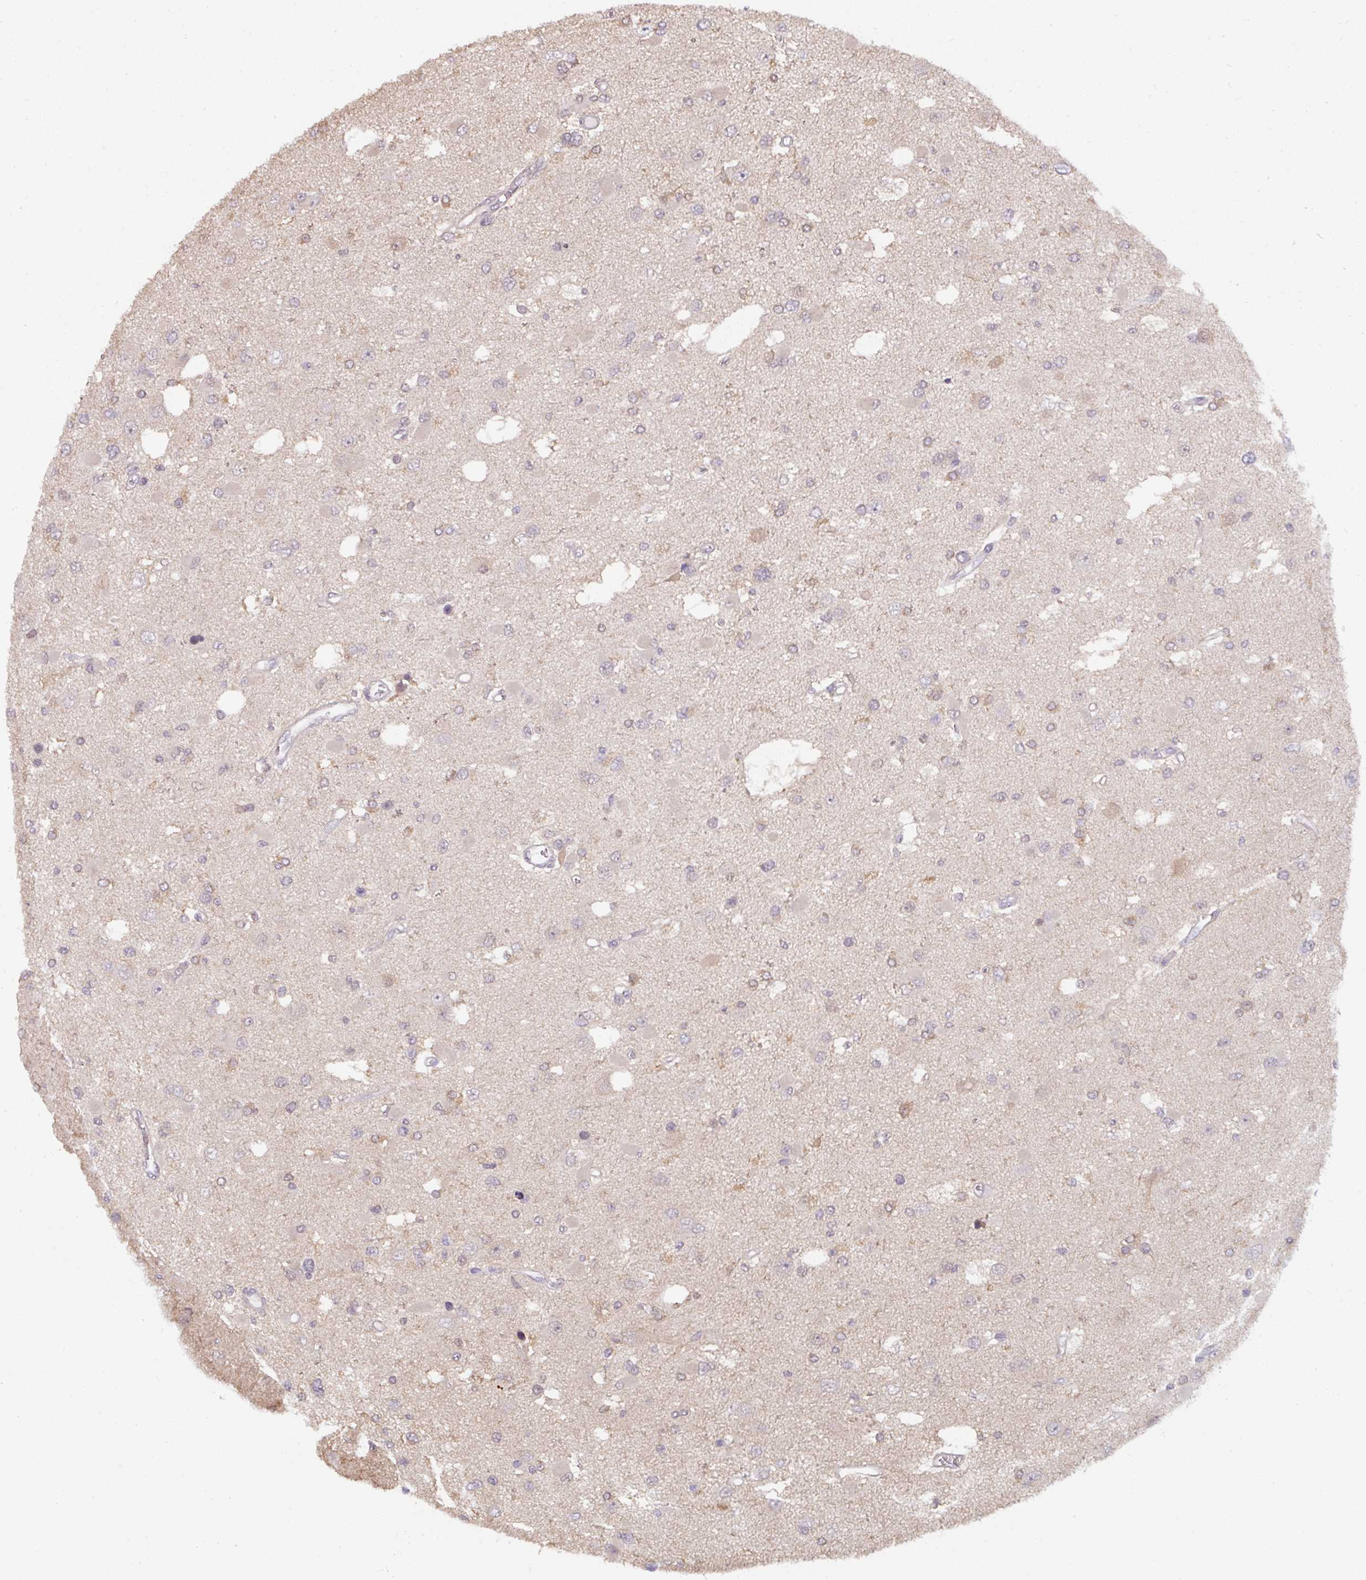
{"staining": {"intensity": "moderate", "quantity": "<25%", "location": "cytoplasmic/membranous"}, "tissue": "glioma", "cell_type": "Tumor cells", "image_type": "cancer", "snomed": [{"axis": "morphology", "description": "Glioma, malignant, High grade"}, {"axis": "topography", "description": "Brain"}], "caption": "Approximately <25% of tumor cells in malignant high-grade glioma exhibit moderate cytoplasmic/membranous protein positivity as visualized by brown immunohistochemical staining.", "gene": "ST13", "patient": {"sex": "male", "age": 53}}